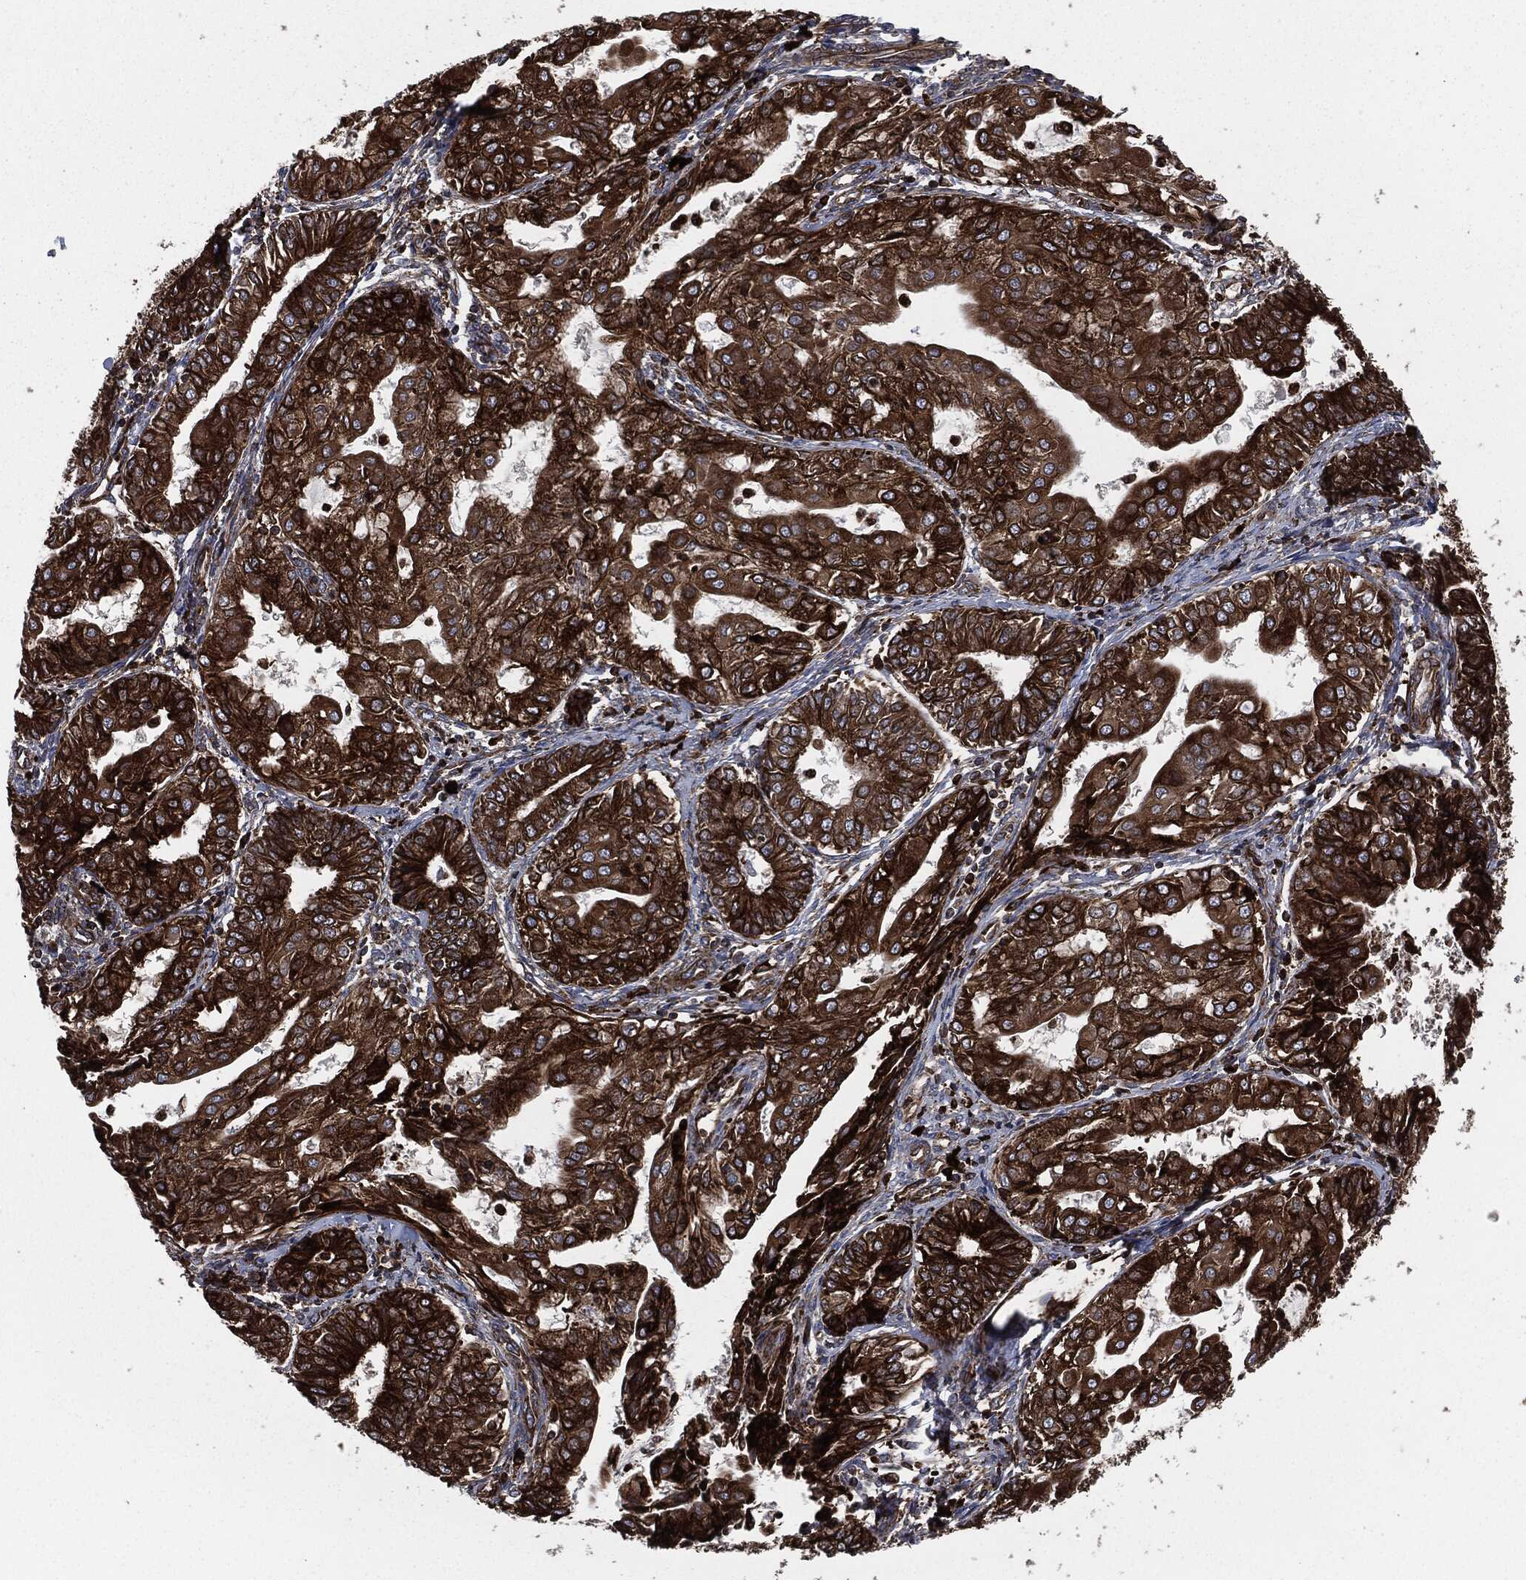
{"staining": {"intensity": "strong", "quantity": ">75%", "location": "cytoplasmic/membranous"}, "tissue": "endometrial cancer", "cell_type": "Tumor cells", "image_type": "cancer", "snomed": [{"axis": "morphology", "description": "Adenocarcinoma, NOS"}, {"axis": "topography", "description": "Endometrium"}], "caption": "Endometrial cancer was stained to show a protein in brown. There is high levels of strong cytoplasmic/membranous staining in approximately >75% of tumor cells.", "gene": "CALR", "patient": {"sex": "female", "age": 68}}